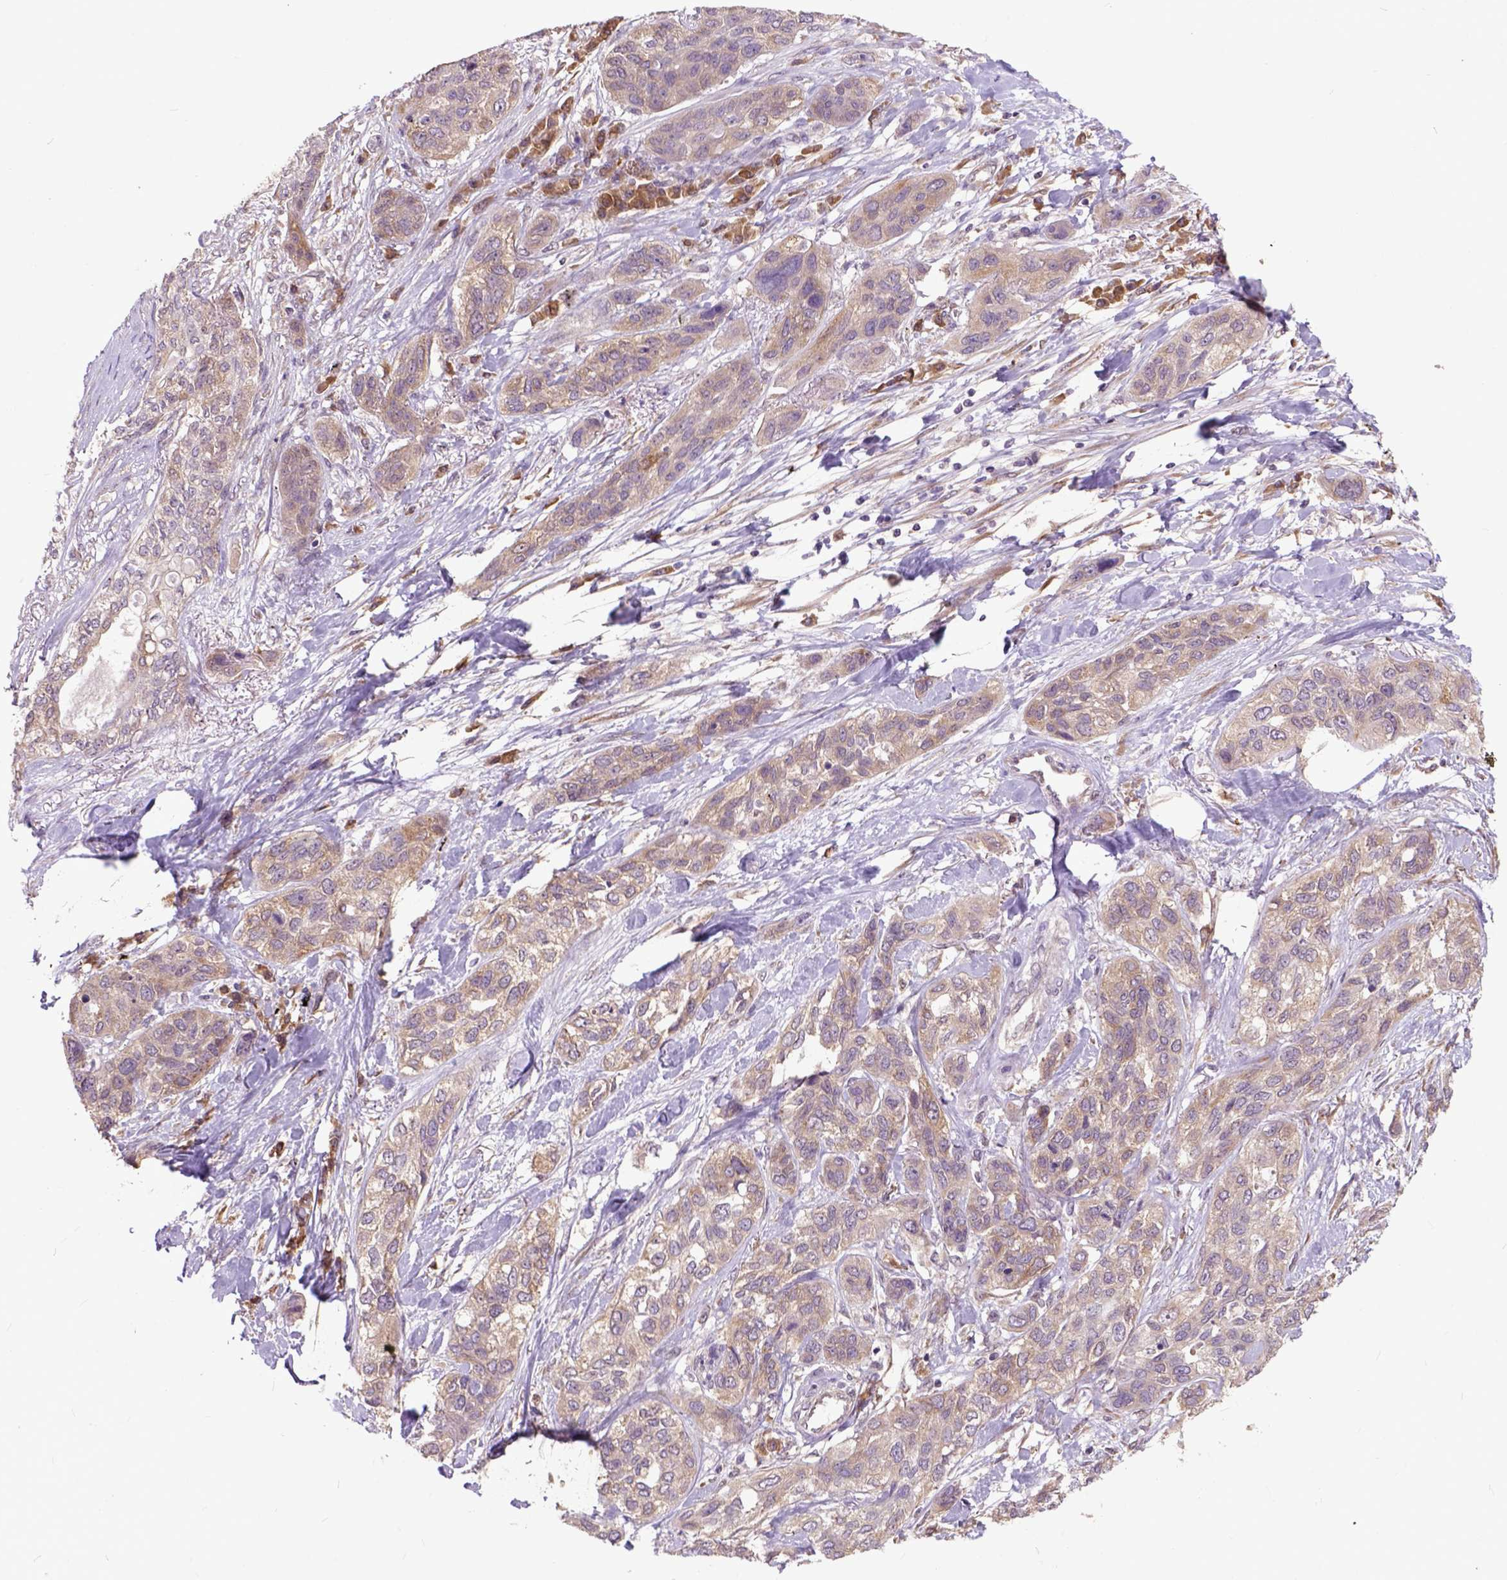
{"staining": {"intensity": "weak", "quantity": ">75%", "location": "cytoplasmic/membranous"}, "tissue": "lung cancer", "cell_type": "Tumor cells", "image_type": "cancer", "snomed": [{"axis": "morphology", "description": "Squamous cell carcinoma, NOS"}, {"axis": "topography", "description": "Lung"}], "caption": "An image of lung cancer (squamous cell carcinoma) stained for a protein reveals weak cytoplasmic/membranous brown staining in tumor cells.", "gene": "ARL1", "patient": {"sex": "female", "age": 70}}